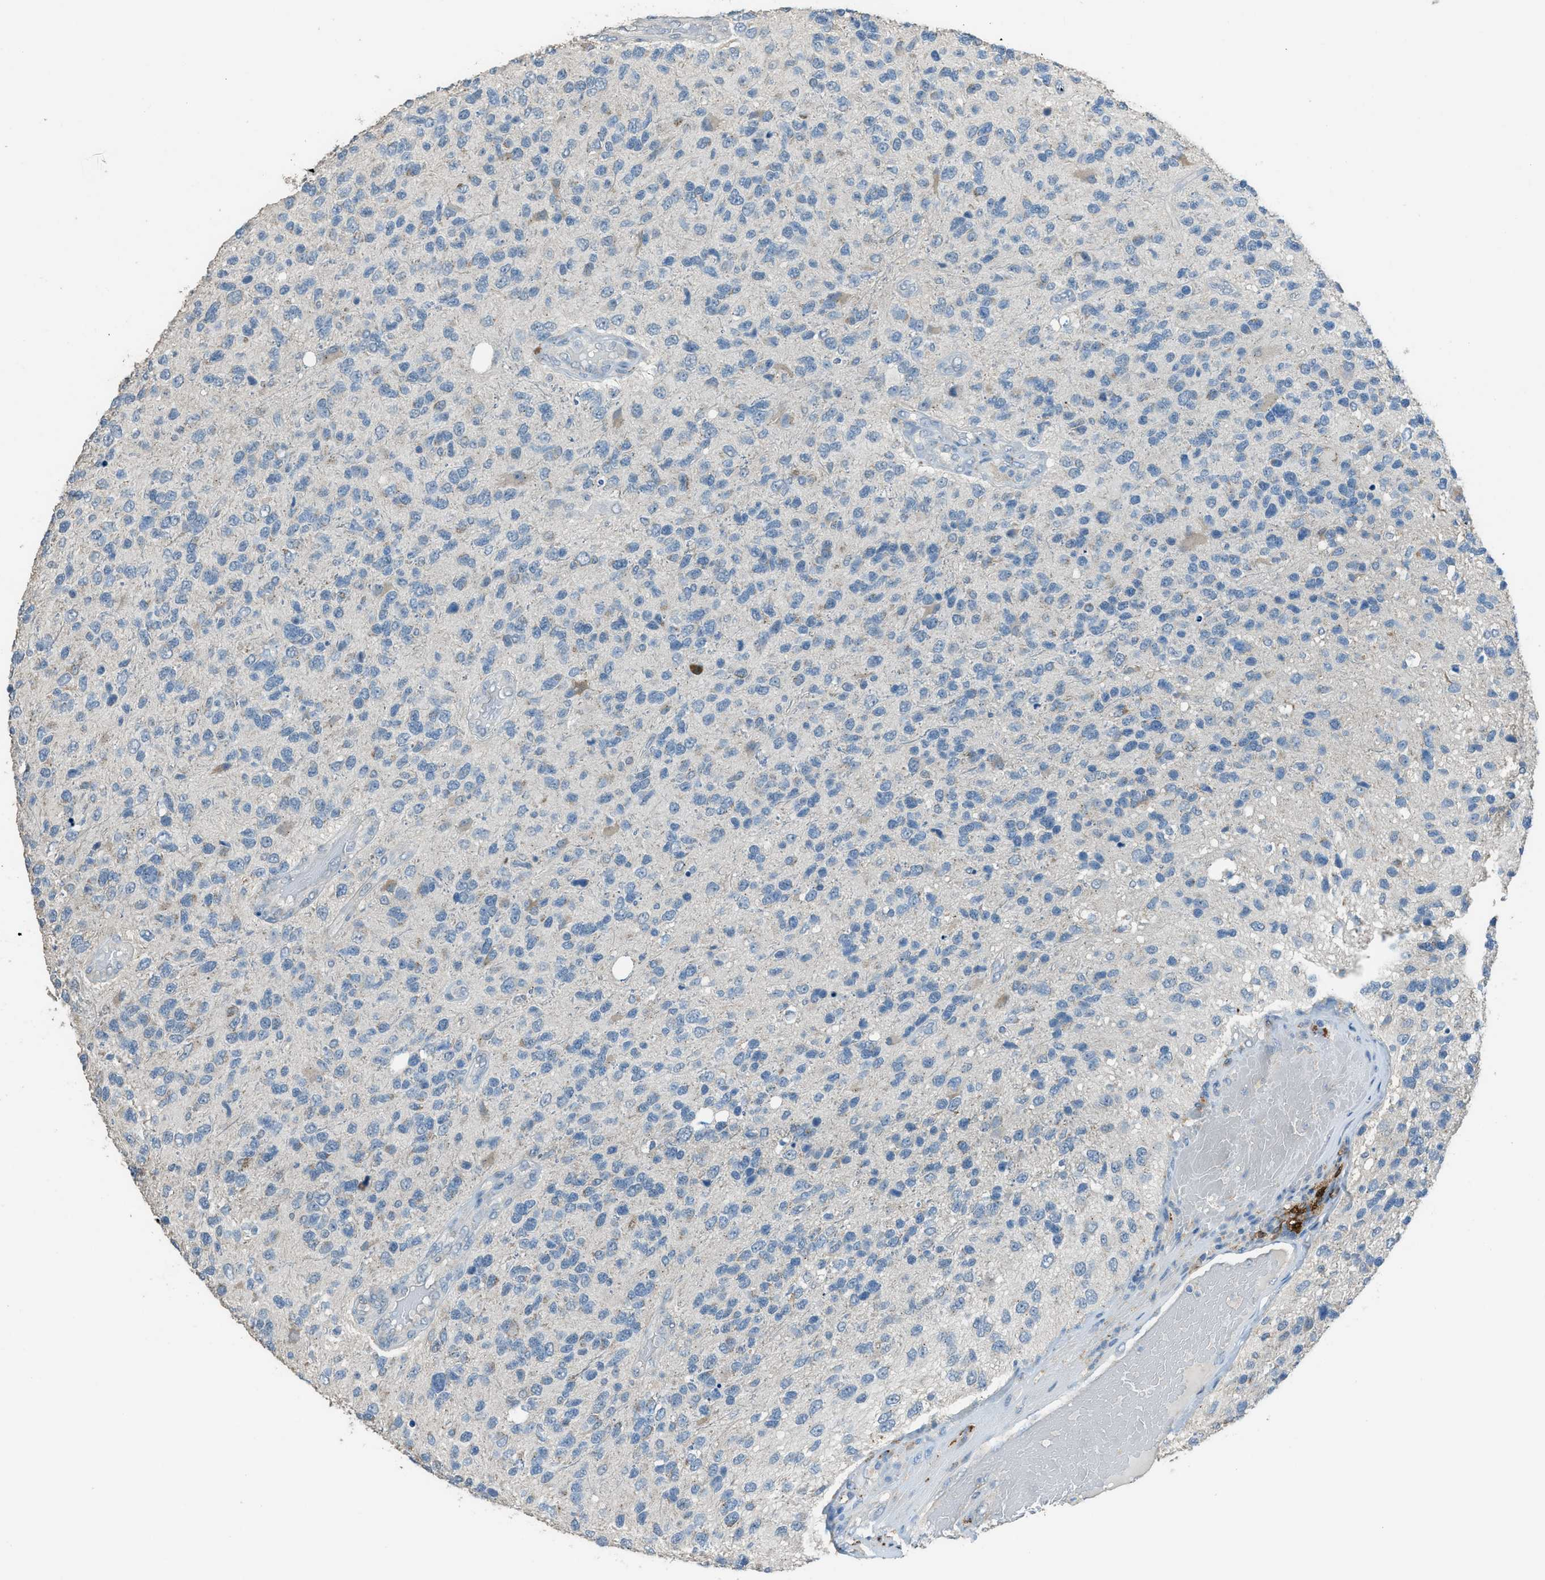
{"staining": {"intensity": "weak", "quantity": "<25%", "location": "cytoplasmic/membranous"}, "tissue": "glioma", "cell_type": "Tumor cells", "image_type": "cancer", "snomed": [{"axis": "morphology", "description": "Glioma, malignant, High grade"}, {"axis": "topography", "description": "Brain"}], "caption": "Human glioma stained for a protein using IHC shows no positivity in tumor cells.", "gene": "TIMD4", "patient": {"sex": "female", "age": 58}}